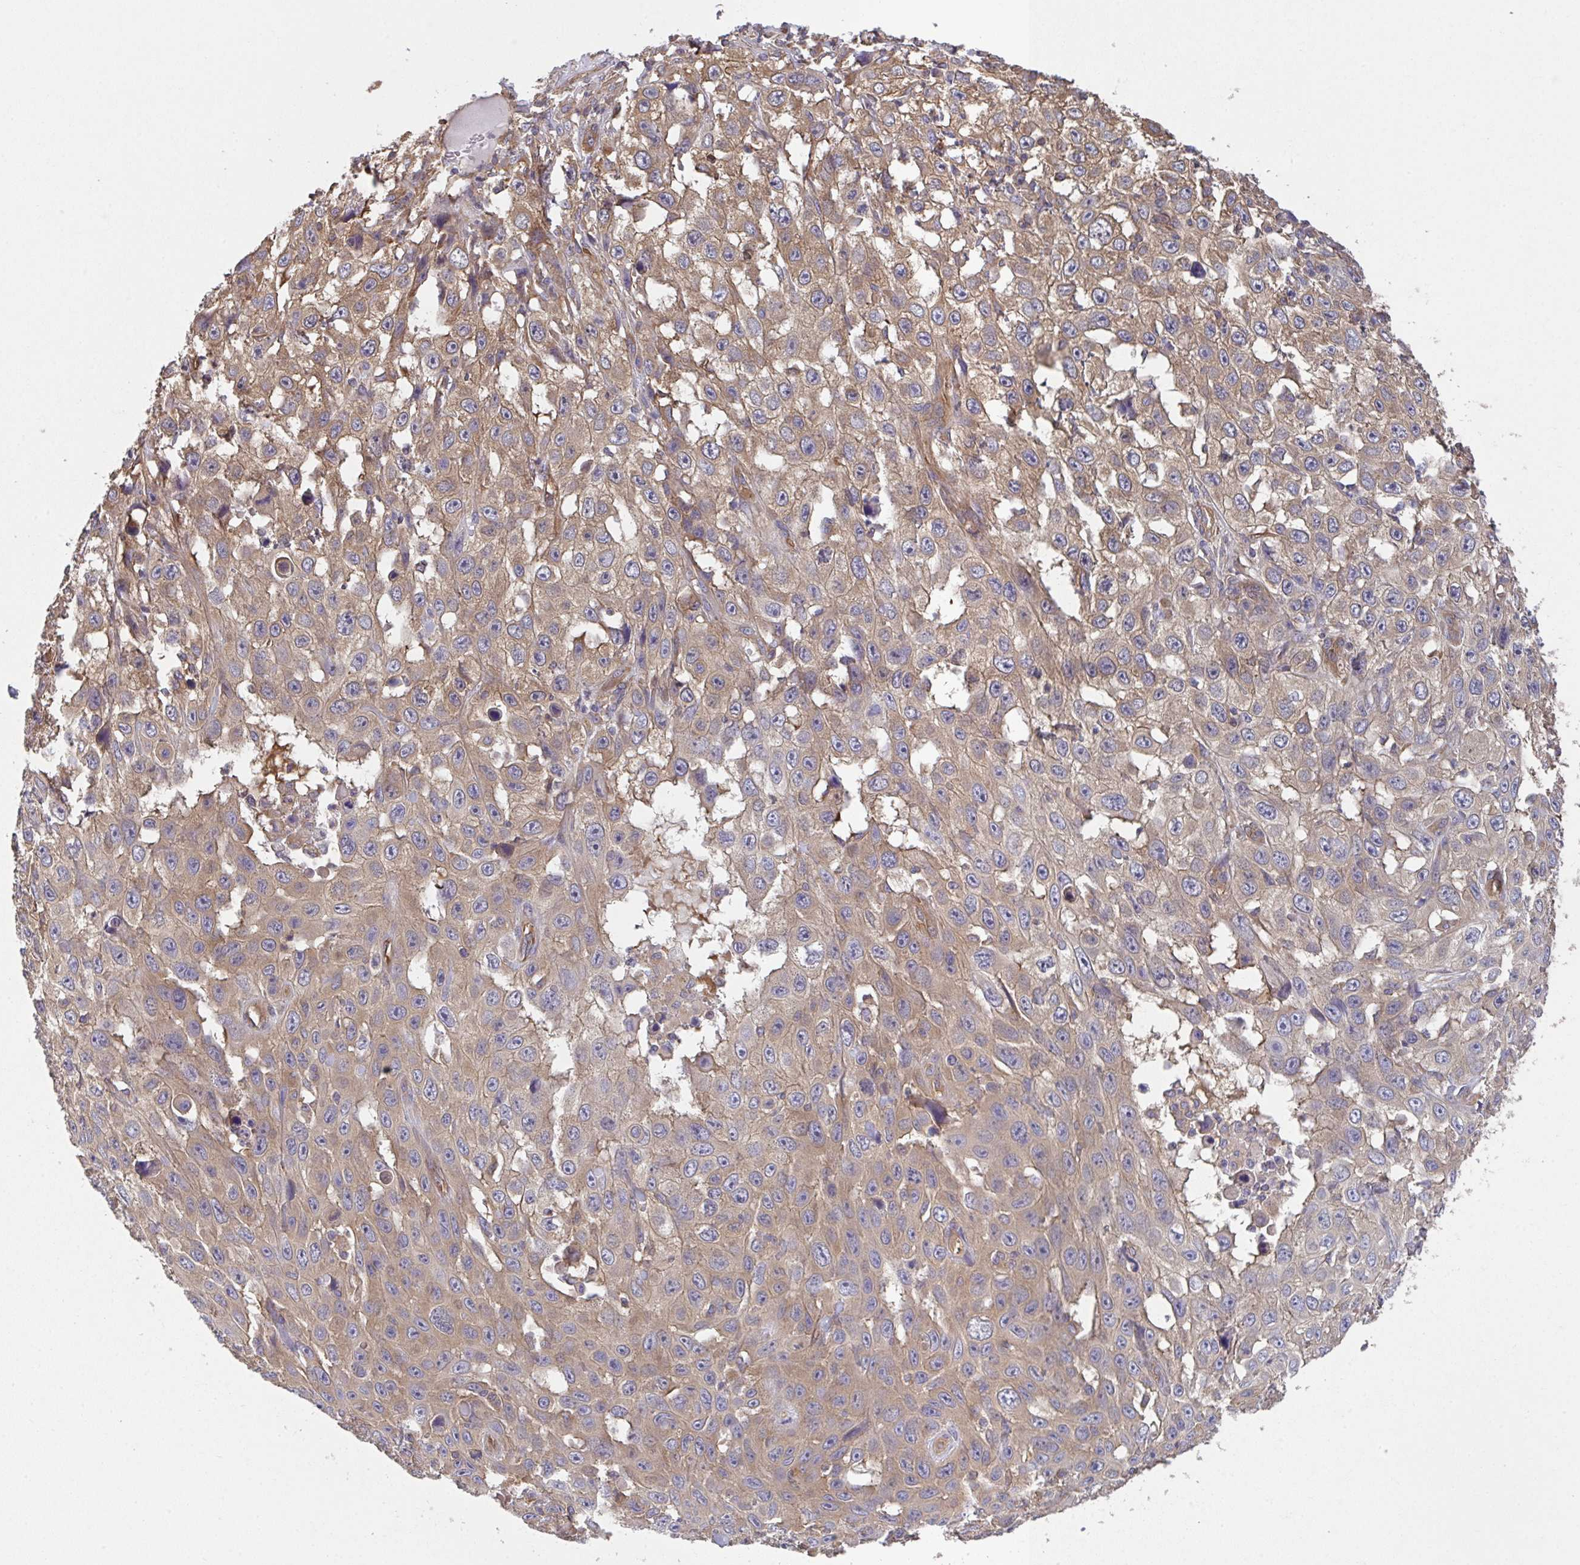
{"staining": {"intensity": "weak", "quantity": ">75%", "location": "cytoplasmic/membranous"}, "tissue": "skin cancer", "cell_type": "Tumor cells", "image_type": "cancer", "snomed": [{"axis": "morphology", "description": "Squamous cell carcinoma, NOS"}, {"axis": "topography", "description": "Skin"}], "caption": "Protein staining of skin squamous cell carcinoma tissue shows weak cytoplasmic/membranous staining in about >75% of tumor cells.", "gene": "TMEM229A", "patient": {"sex": "male", "age": 82}}